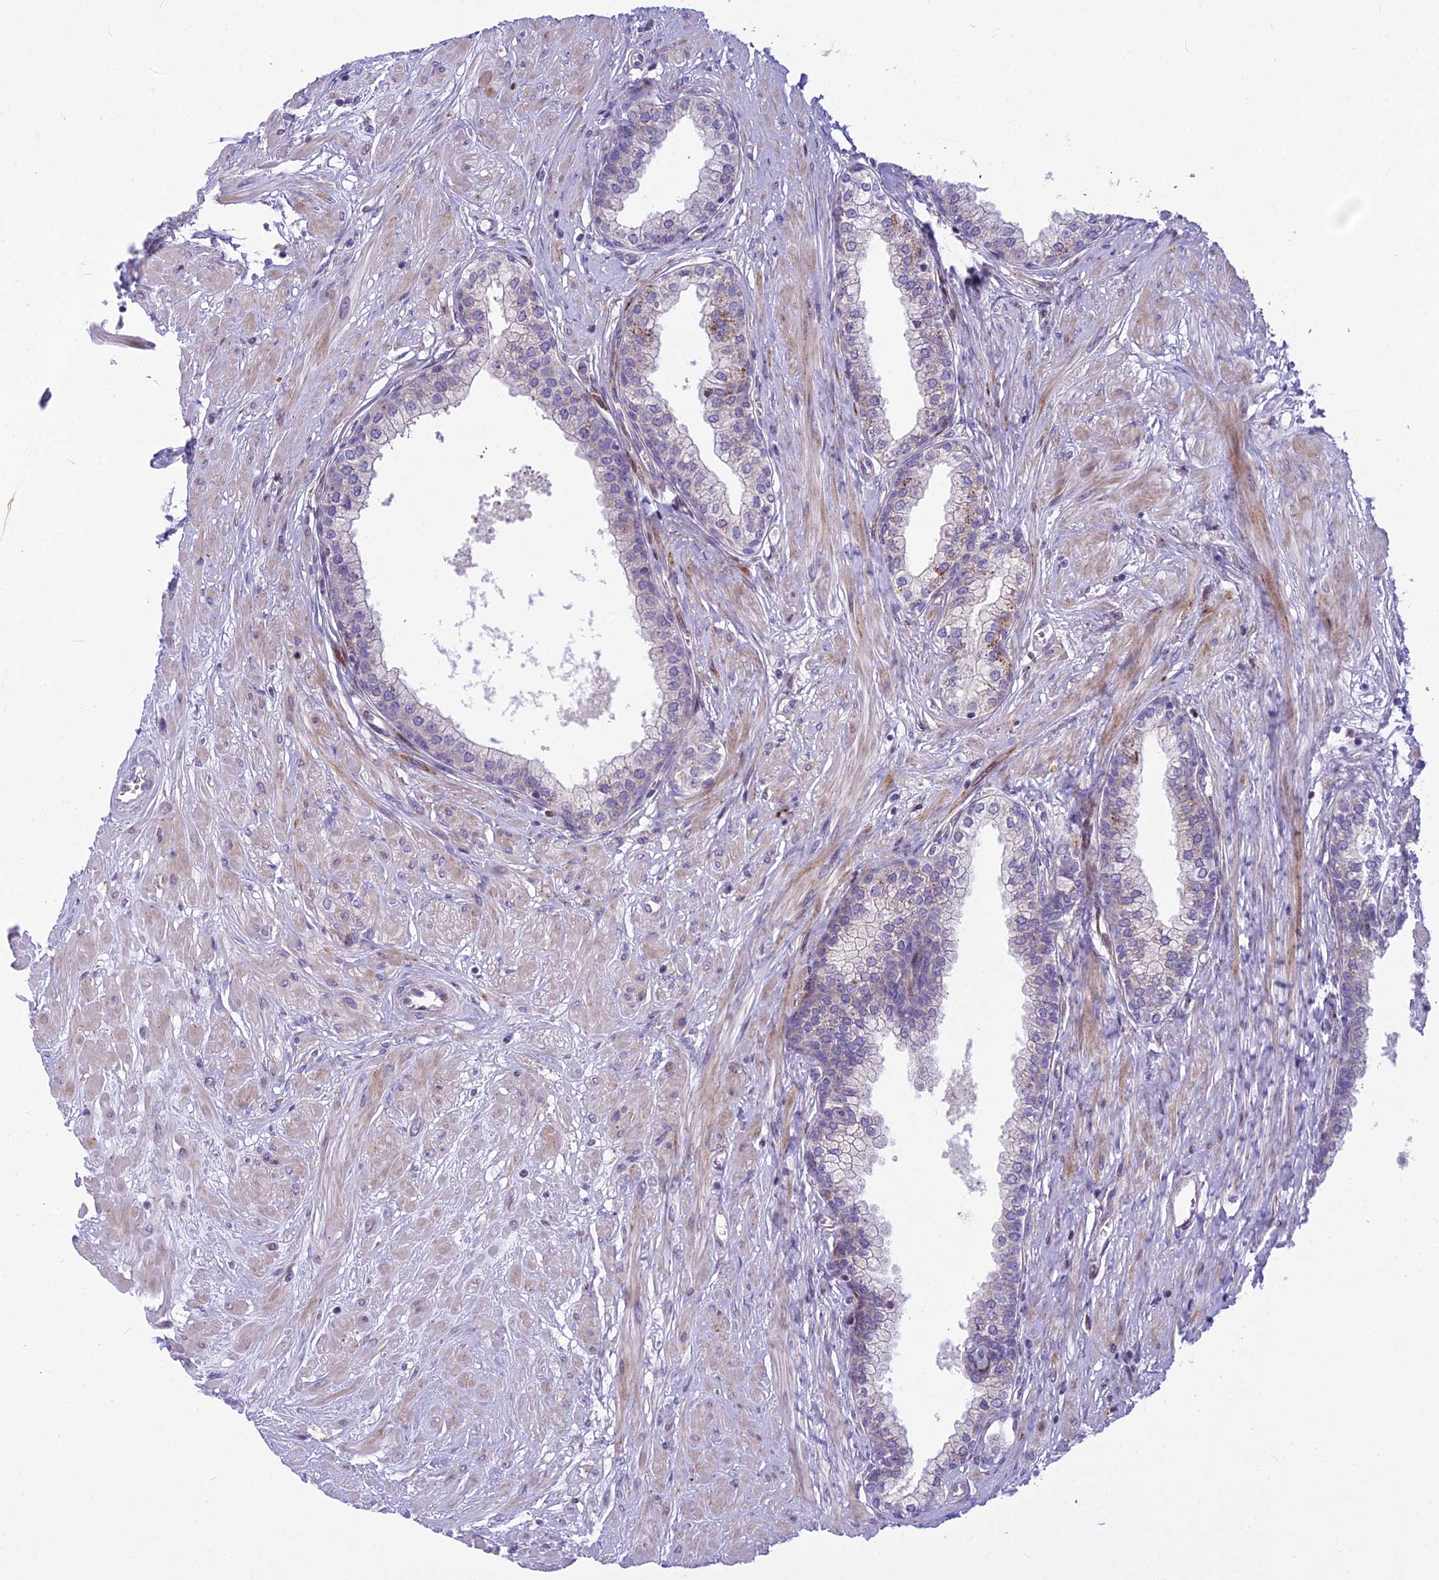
{"staining": {"intensity": "moderate", "quantity": "<25%", "location": "cytoplasmic/membranous"}, "tissue": "prostate", "cell_type": "Glandular cells", "image_type": "normal", "snomed": [{"axis": "morphology", "description": "Normal tissue, NOS"}, {"axis": "topography", "description": "Prostate"}], "caption": "Immunohistochemical staining of benign human prostate exhibits <25% levels of moderate cytoplasmic/membranous protein staining in about <25% of glandular cells. (DAB = brown stain, brightfield microscopy at high magnification).", "gene": "PCDHB14", "patient": {"sex": "male", "age": 60}}